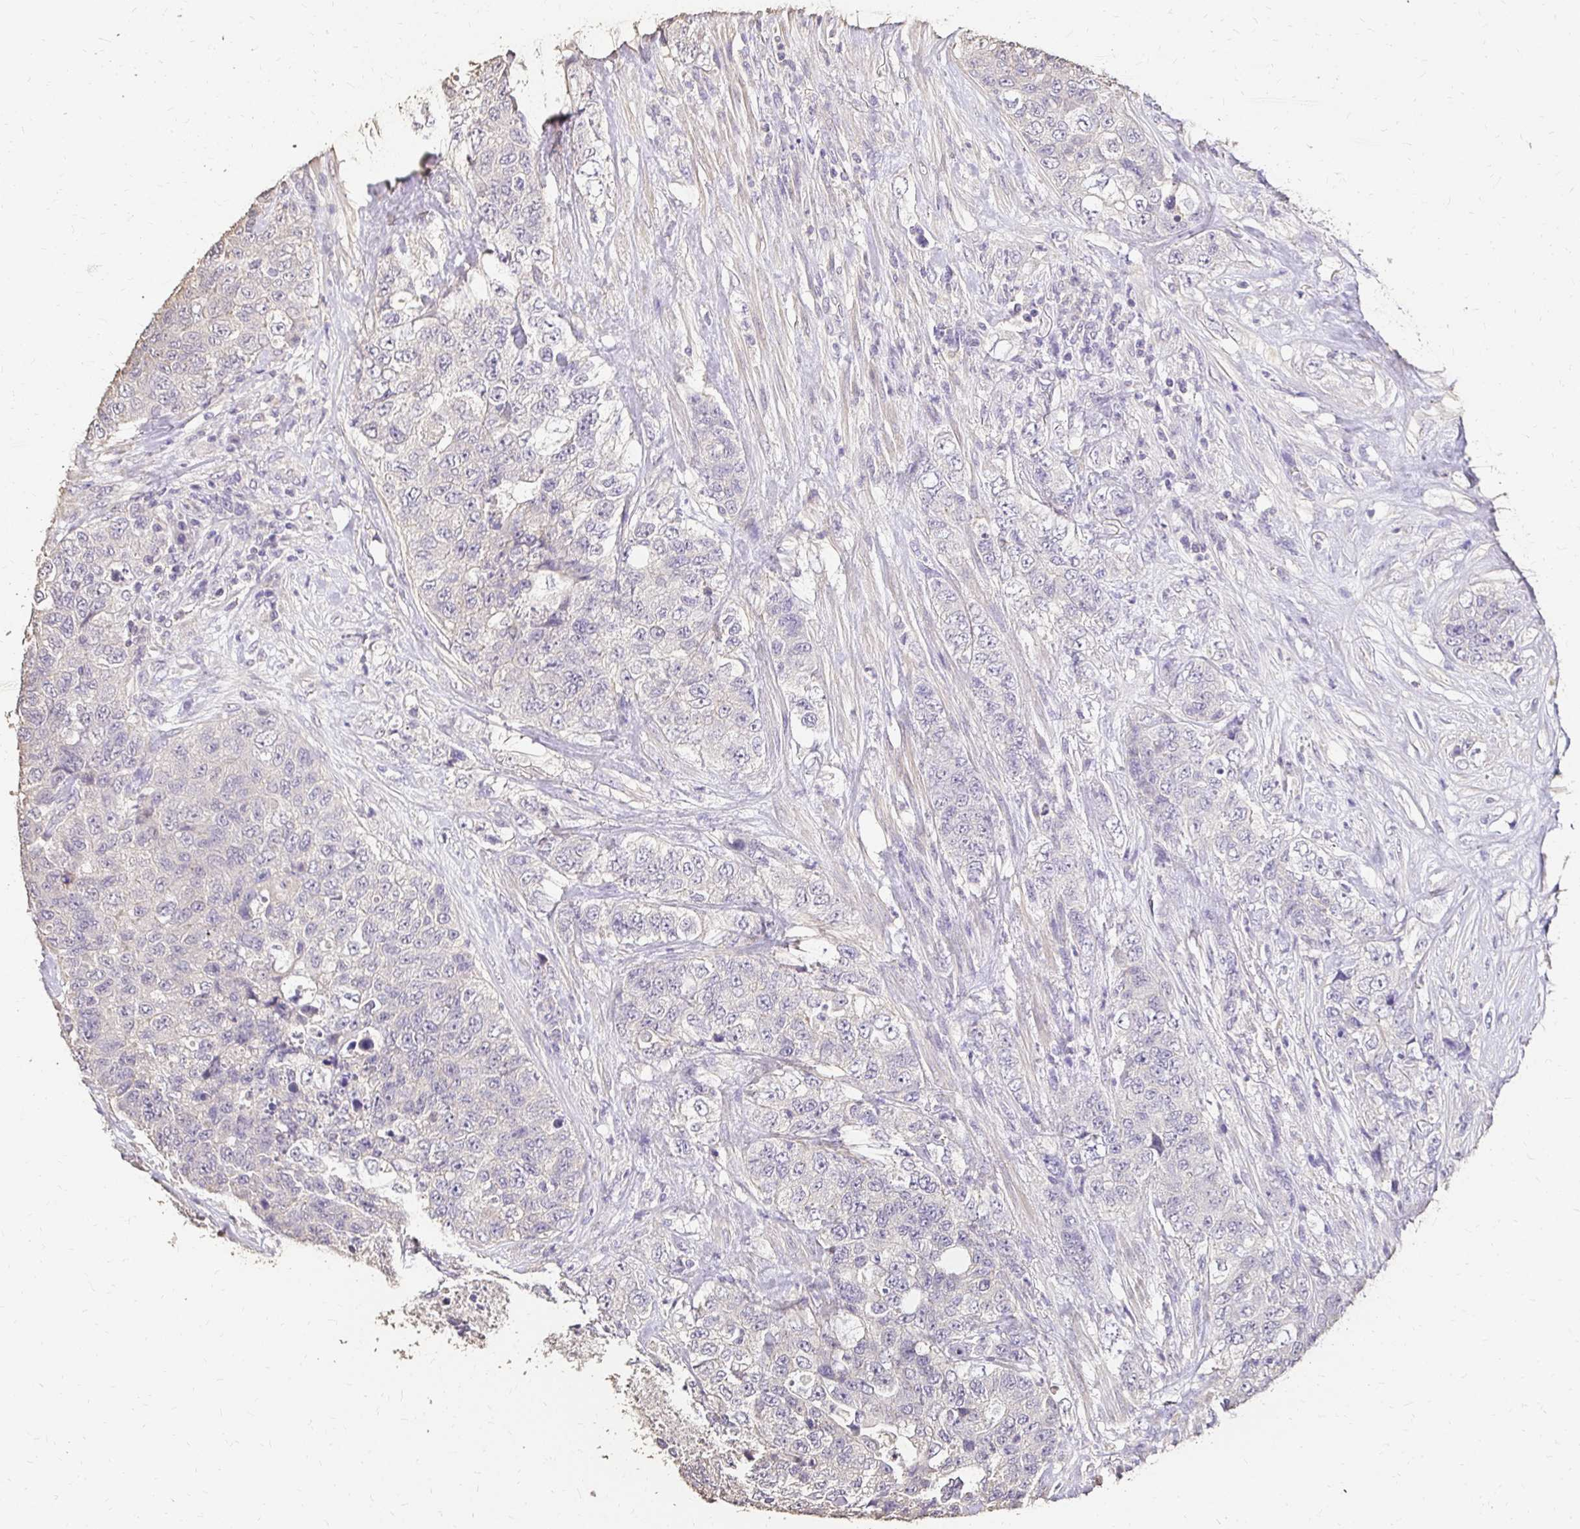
{"staining": {"intensity": "negative", "quantity": "none", "location": "none"}, "tissue": "urothelial cancer", "cell_type": "Tumor cells", "image_type": "cancer", "snomed": [{"axis": "morphology", "description": "Urothelial carcinoma, High grade"}, {"axis": "topography", "description": "Urinary bladder"}], "caption": "The IHC image has no significant expression in tumor cells of high-grade urothelial carcinoma tissue. Nuclei are stained in blue.", "gene": "UGT1A6", "patient": {"sex": "female", "age": 78}}